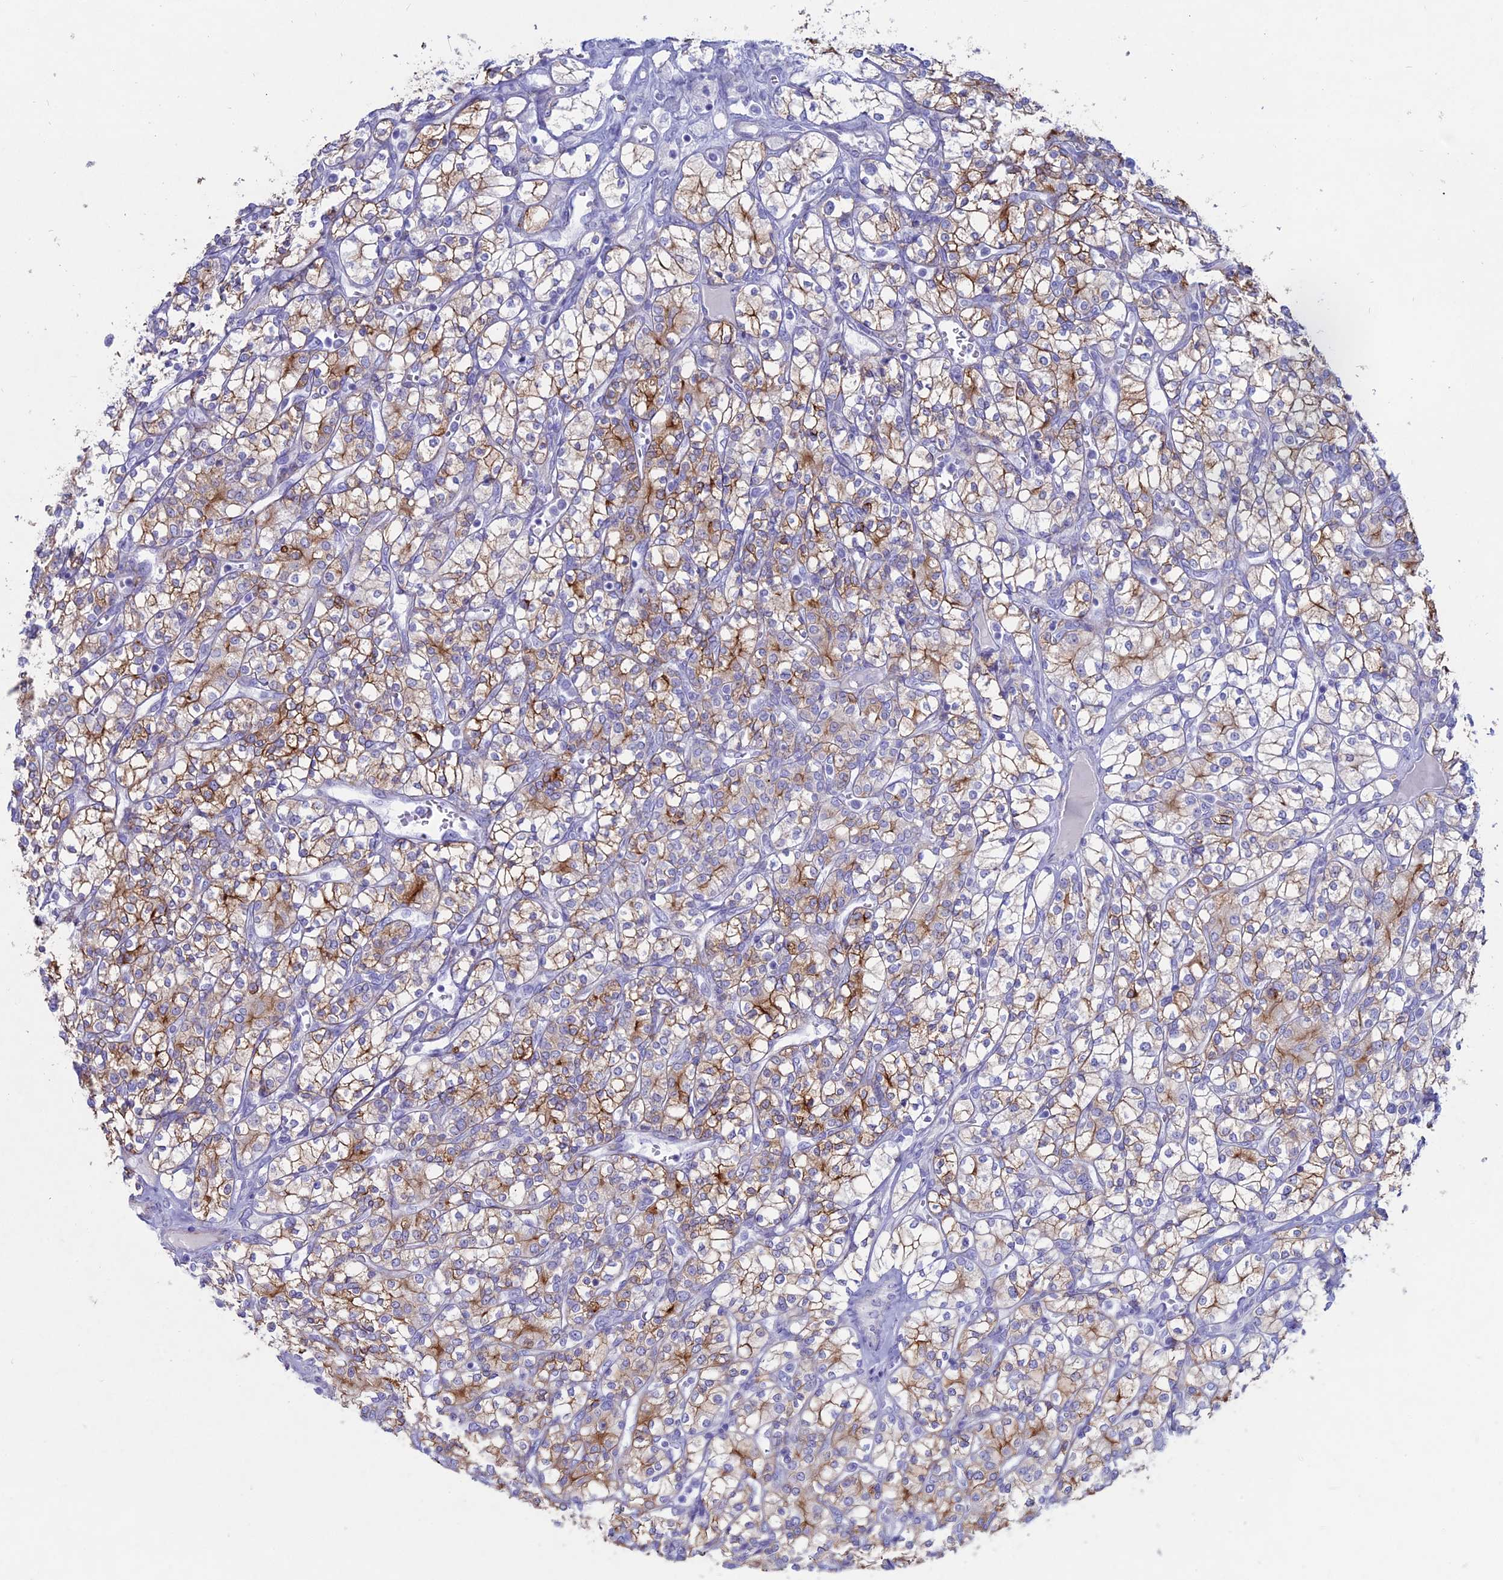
{"staining": {"intensity": "moderate", "quantity": "25%-75%", "location": "cytoplasmic/membranous"}, "tissue": "renal cancer", "cell_type": "Tumor cells", "image_type": "cancer", "snomed": [{"axis": "morphology", "description": "Adenocarcinoma, NOS"}, {"axis": "topography", "description": "Kidney"}], "caption": "This is an image of immunohistochemistry (IHC) staining of adenocarcinoma (renal), which shows moderate staining in the cytoplasmic/membranous of tumor cells.", "gene": "OR2AE1", "patient": {"sex": "male", "age": 77}}